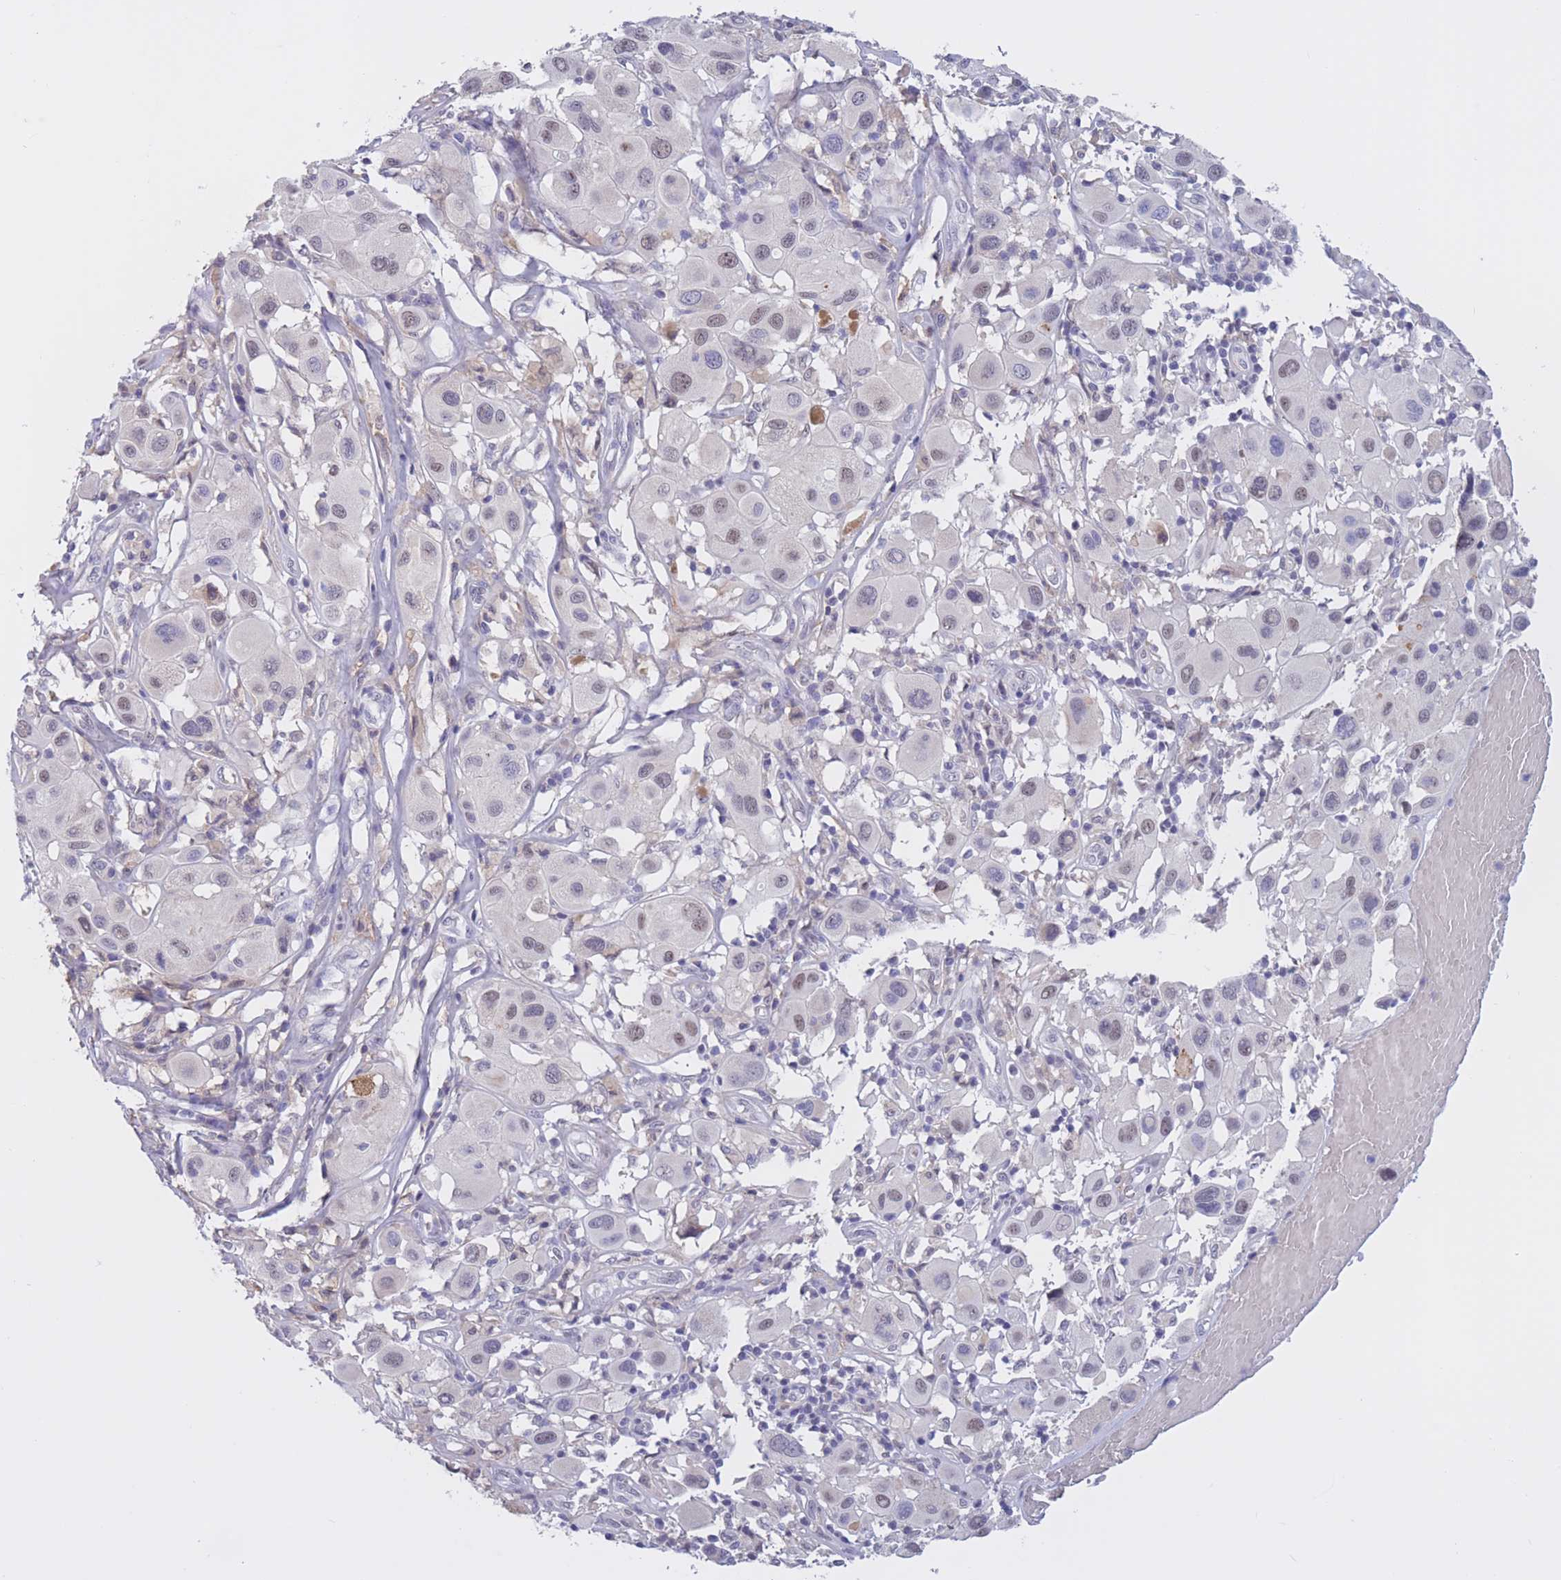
{"staining": {"intensity": "weak", "quantity": "<25%", "location": "nuclear"}, "tissue": "melanoma", "cell_type": "Tumor cells", "image_type": "cancer", "snomed": [{"axis": "morphology", "description": "Malignant melanoma, Metastatic site"}, {"axis": "topography", "description": "Skin"}], "caption": "The immunohistochemistry micrograph has no significant expression in tumor cells of melanoma tissue. (Stains: DAB (3,3'-diaminobenzidine) immunohistochemistry (IHC) with hematoxylin counter stain, Microscopy: brightfield microscopy at high magnification).", "gene": "BOP1", "patient": {"sex": "male", "age": 41}}